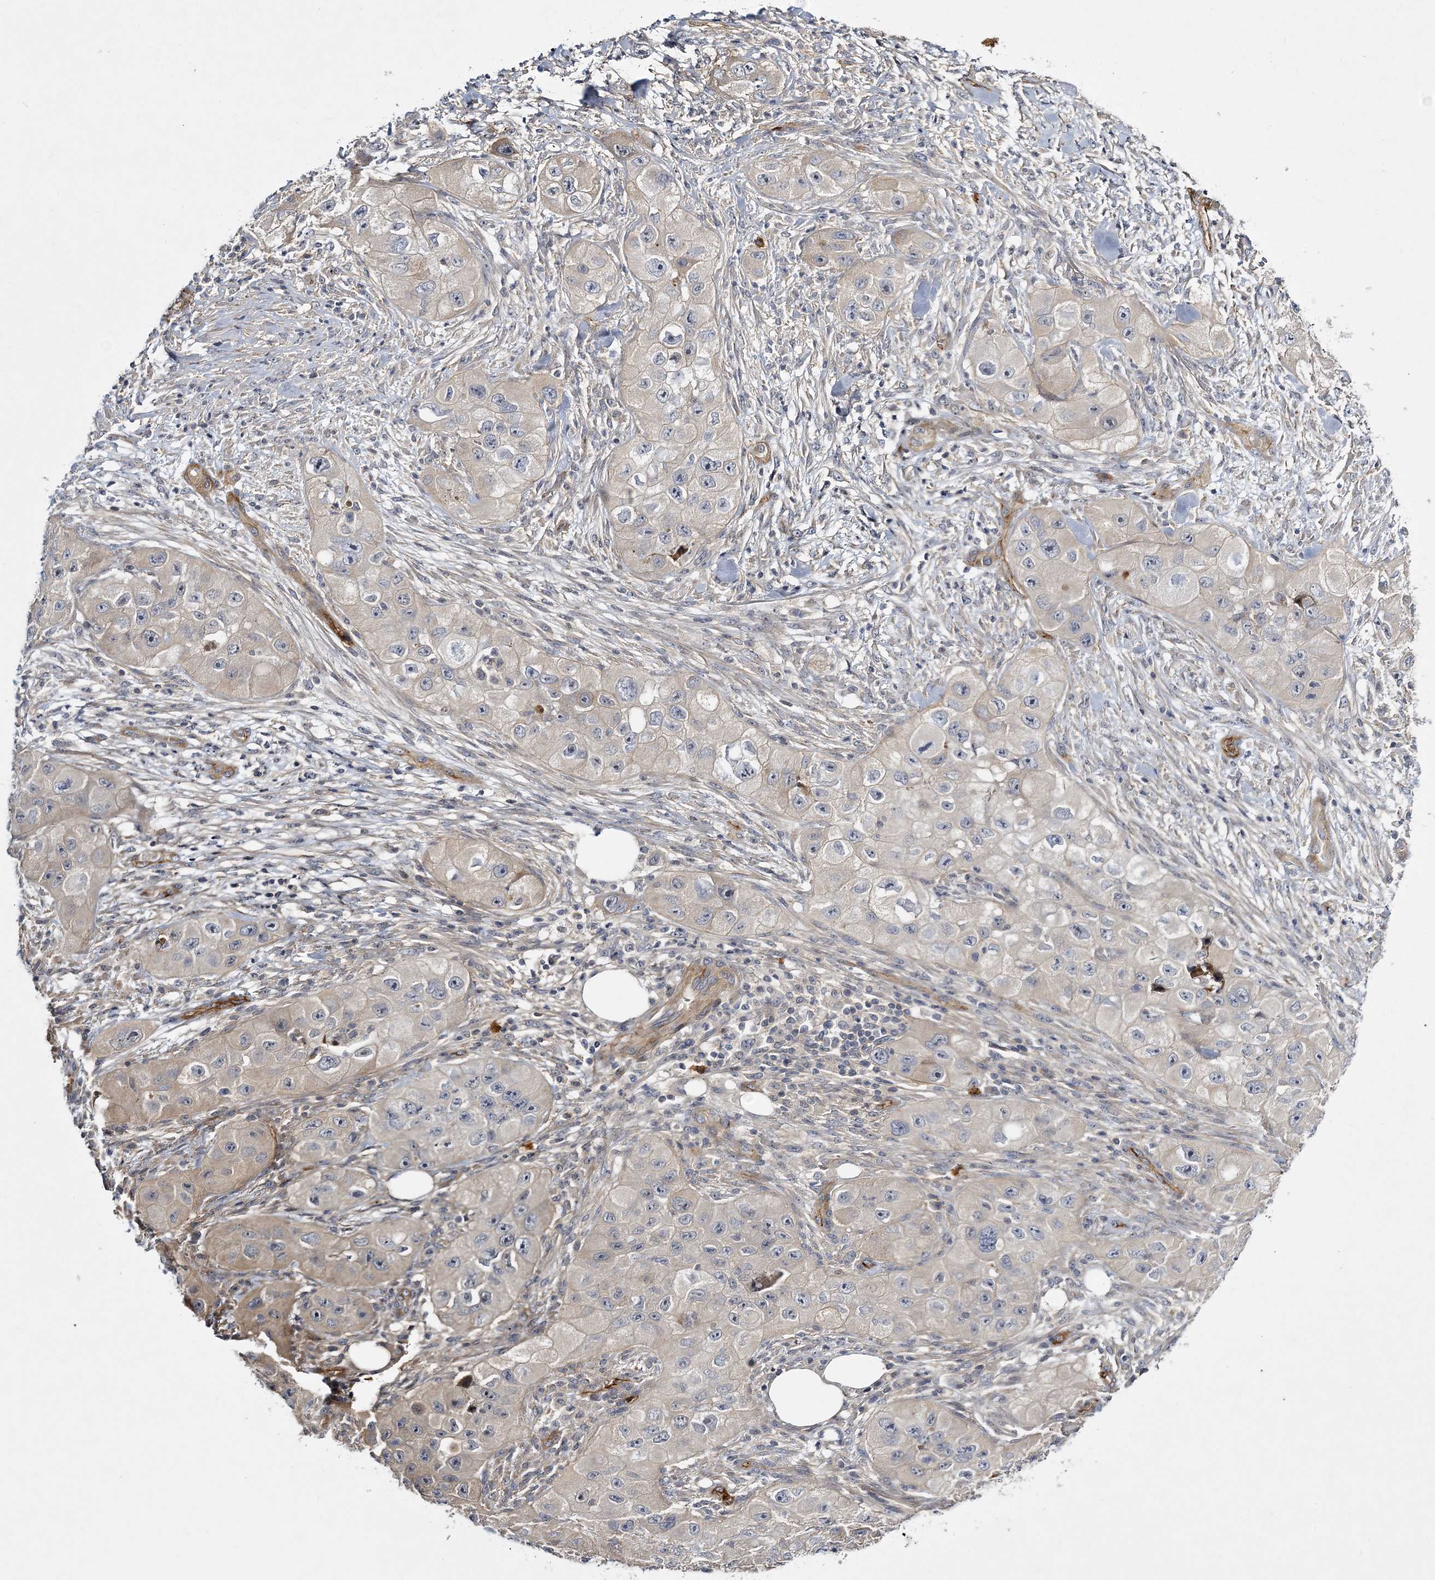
{"staining": {"intensity": "weak", "quantity": "<25%", "location": "cytoplasmic/membranous"}, "tissue": "skin cancer", "cell_type": "Tumor cells", "image_type": "cancer", "snomed": [{"axis": "morphology", "description": "Squamous cell carcinoma, NOS"}, {"axis": "topography", "description": "Skin"}, {"axis": "topography", "description": "Subcutis"}], "caption": "Protein analysis of skin cancer demonstrates no significant expression in tumor cells.", "gene": "CALN1", "patient": {"sex": "male", "age": 73}}